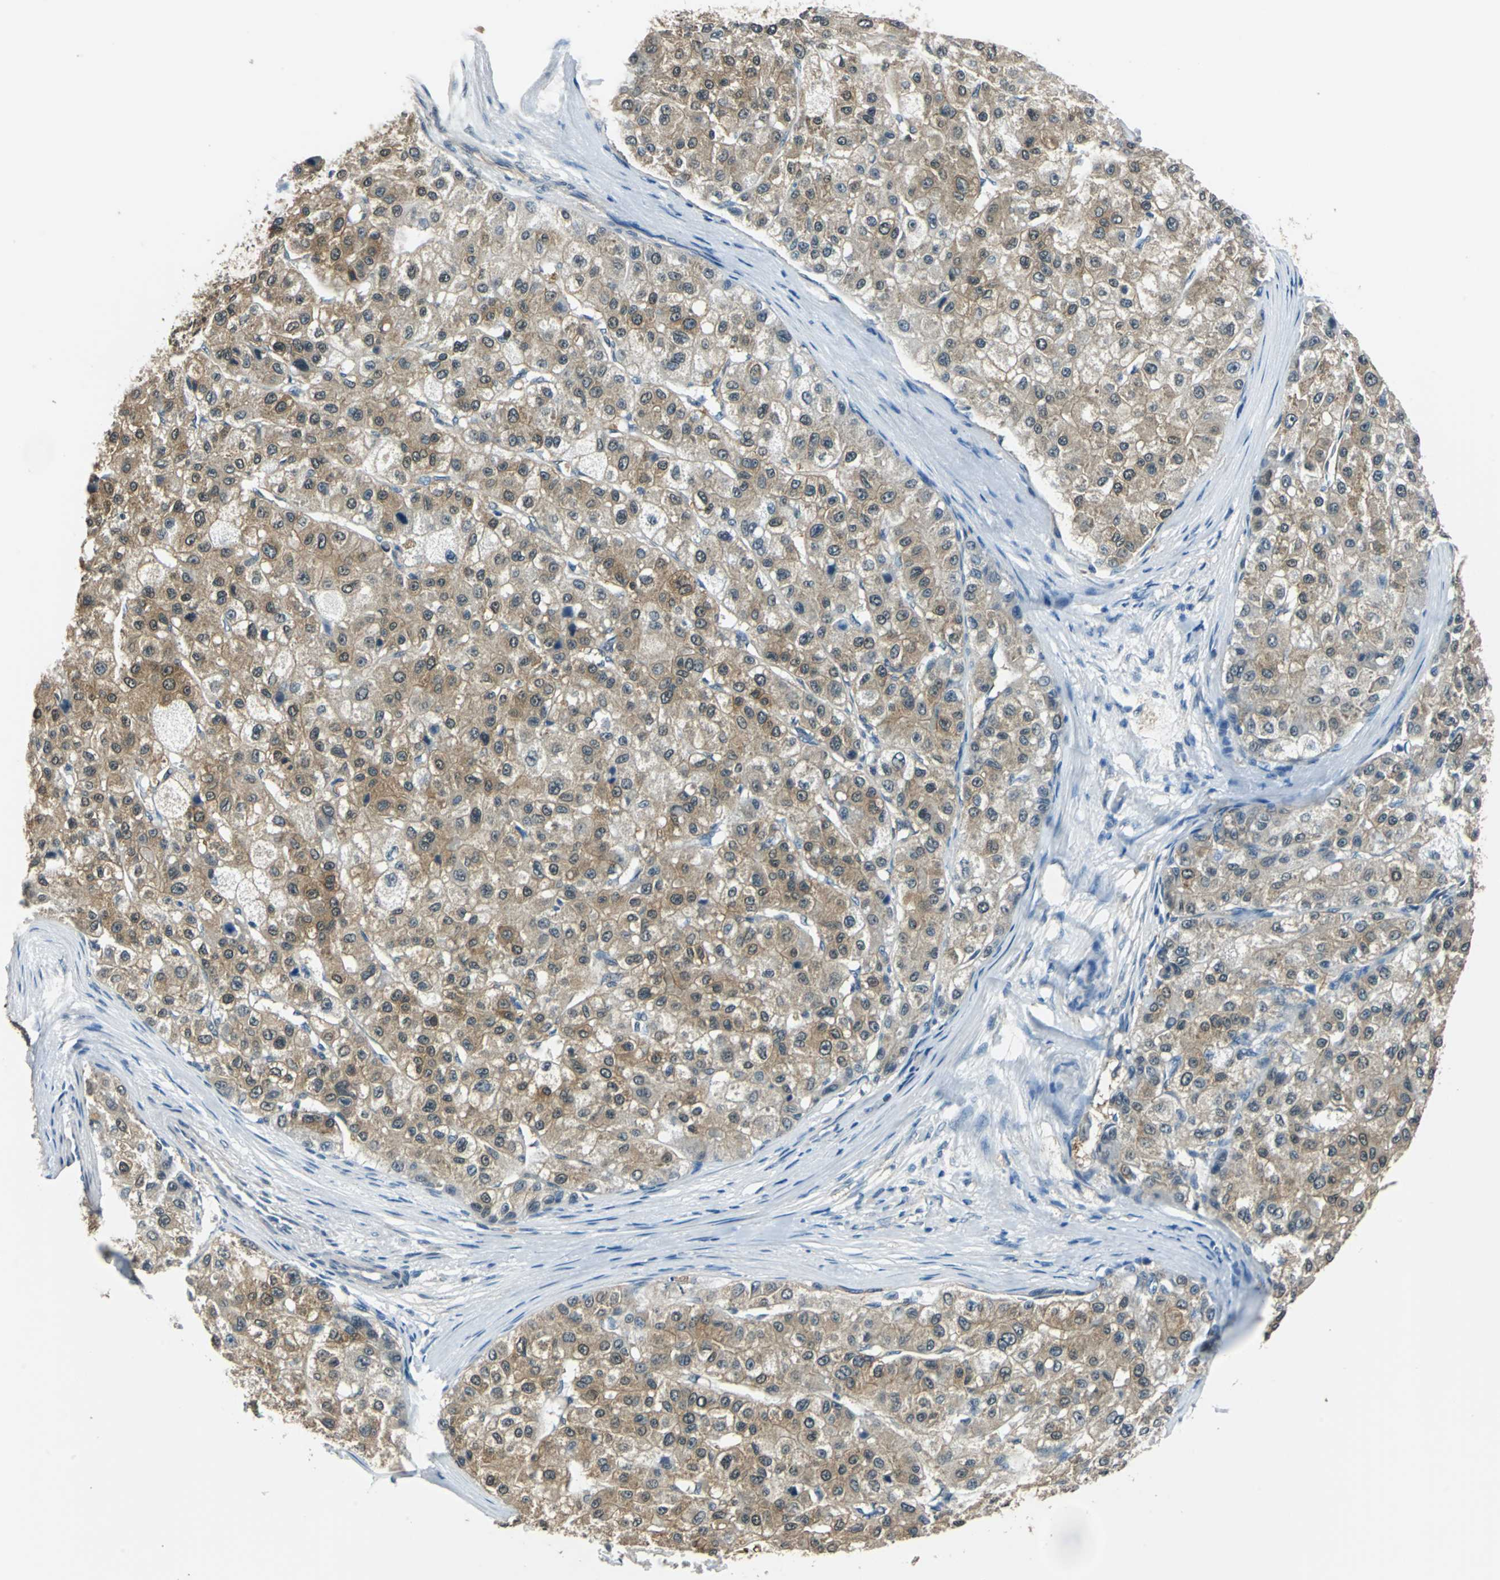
{"staining": {"intensity": "moderate", "quantity": ">75%", "location": "cytoplasmic/membranous"}, "tissue": "liver cancer", "cell_type": "Tumor cells", "image_type": "cancer", "snomed": [{"axis": "morphology", "description": "Carcinoma, Hepatocellular, NOS"}, {"axis": "topography", "description": "Liver"}], "caption": "This is an image of IHC staining of liver cancer (hepatocellular carcinoma), which shows moderate expression in the cytoplasmic/membranous of tumor cells.", "gene": "FKBP4", "patient": {"sex": "male", "age": 80}}